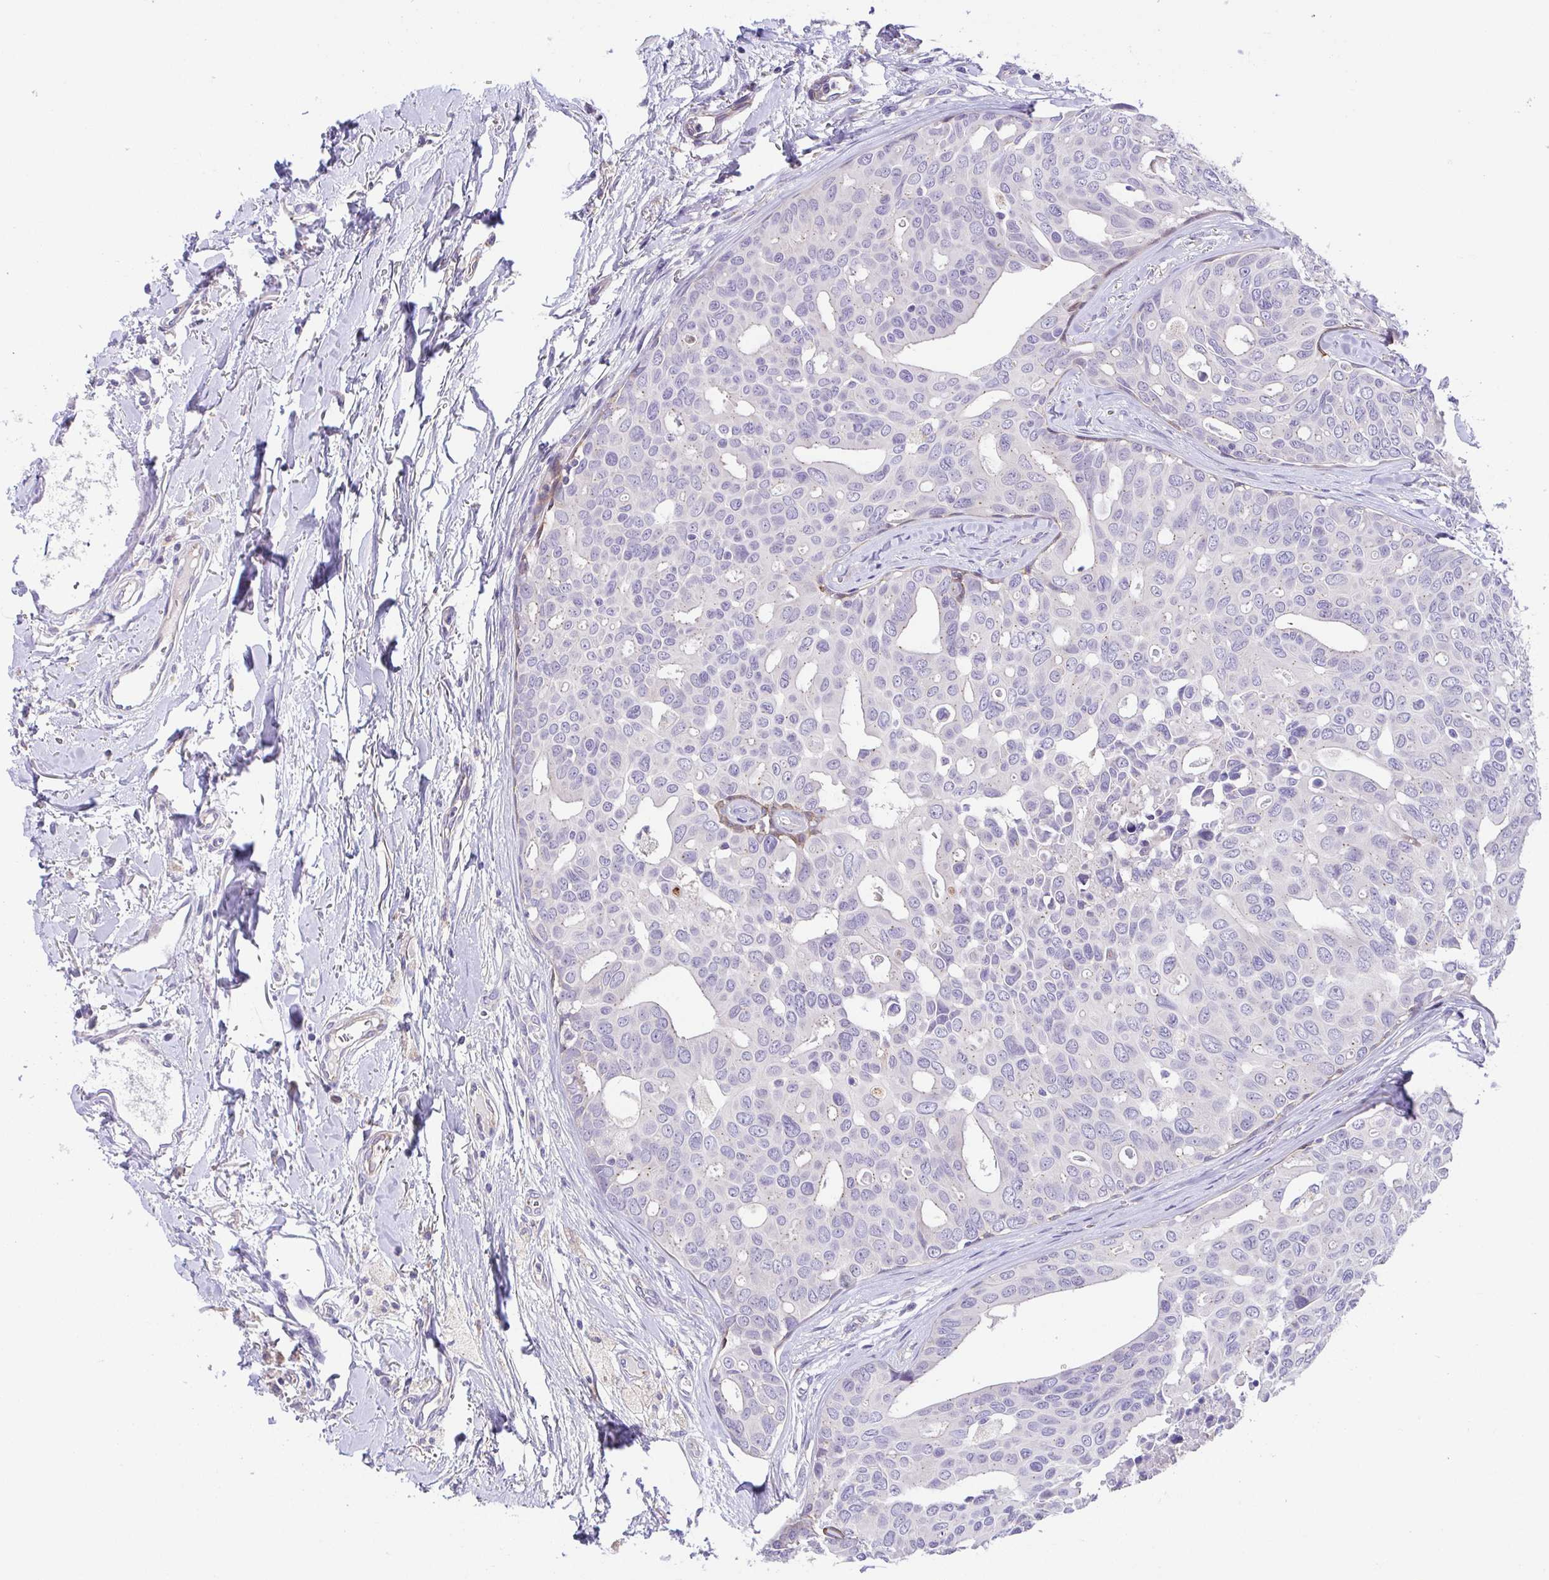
{"staining": {"intensity": "negative", "quantity": "none", "location": "none"}, "tissue": "breast cancer", "cell_type": "Tumor cells", "image_type": "cancer", "snomed": [{"axis": "morphology", "description": "Duct carcinoma"}, {"axis": "topography", "description": "Breast"}], "caption": "This is an IHC histopathology image of breast invasive ductal carcinoma. There is no positivity in tumor cells.", "gene": "SLC13A1", "patient": {"sex": "female", "age": 54}}